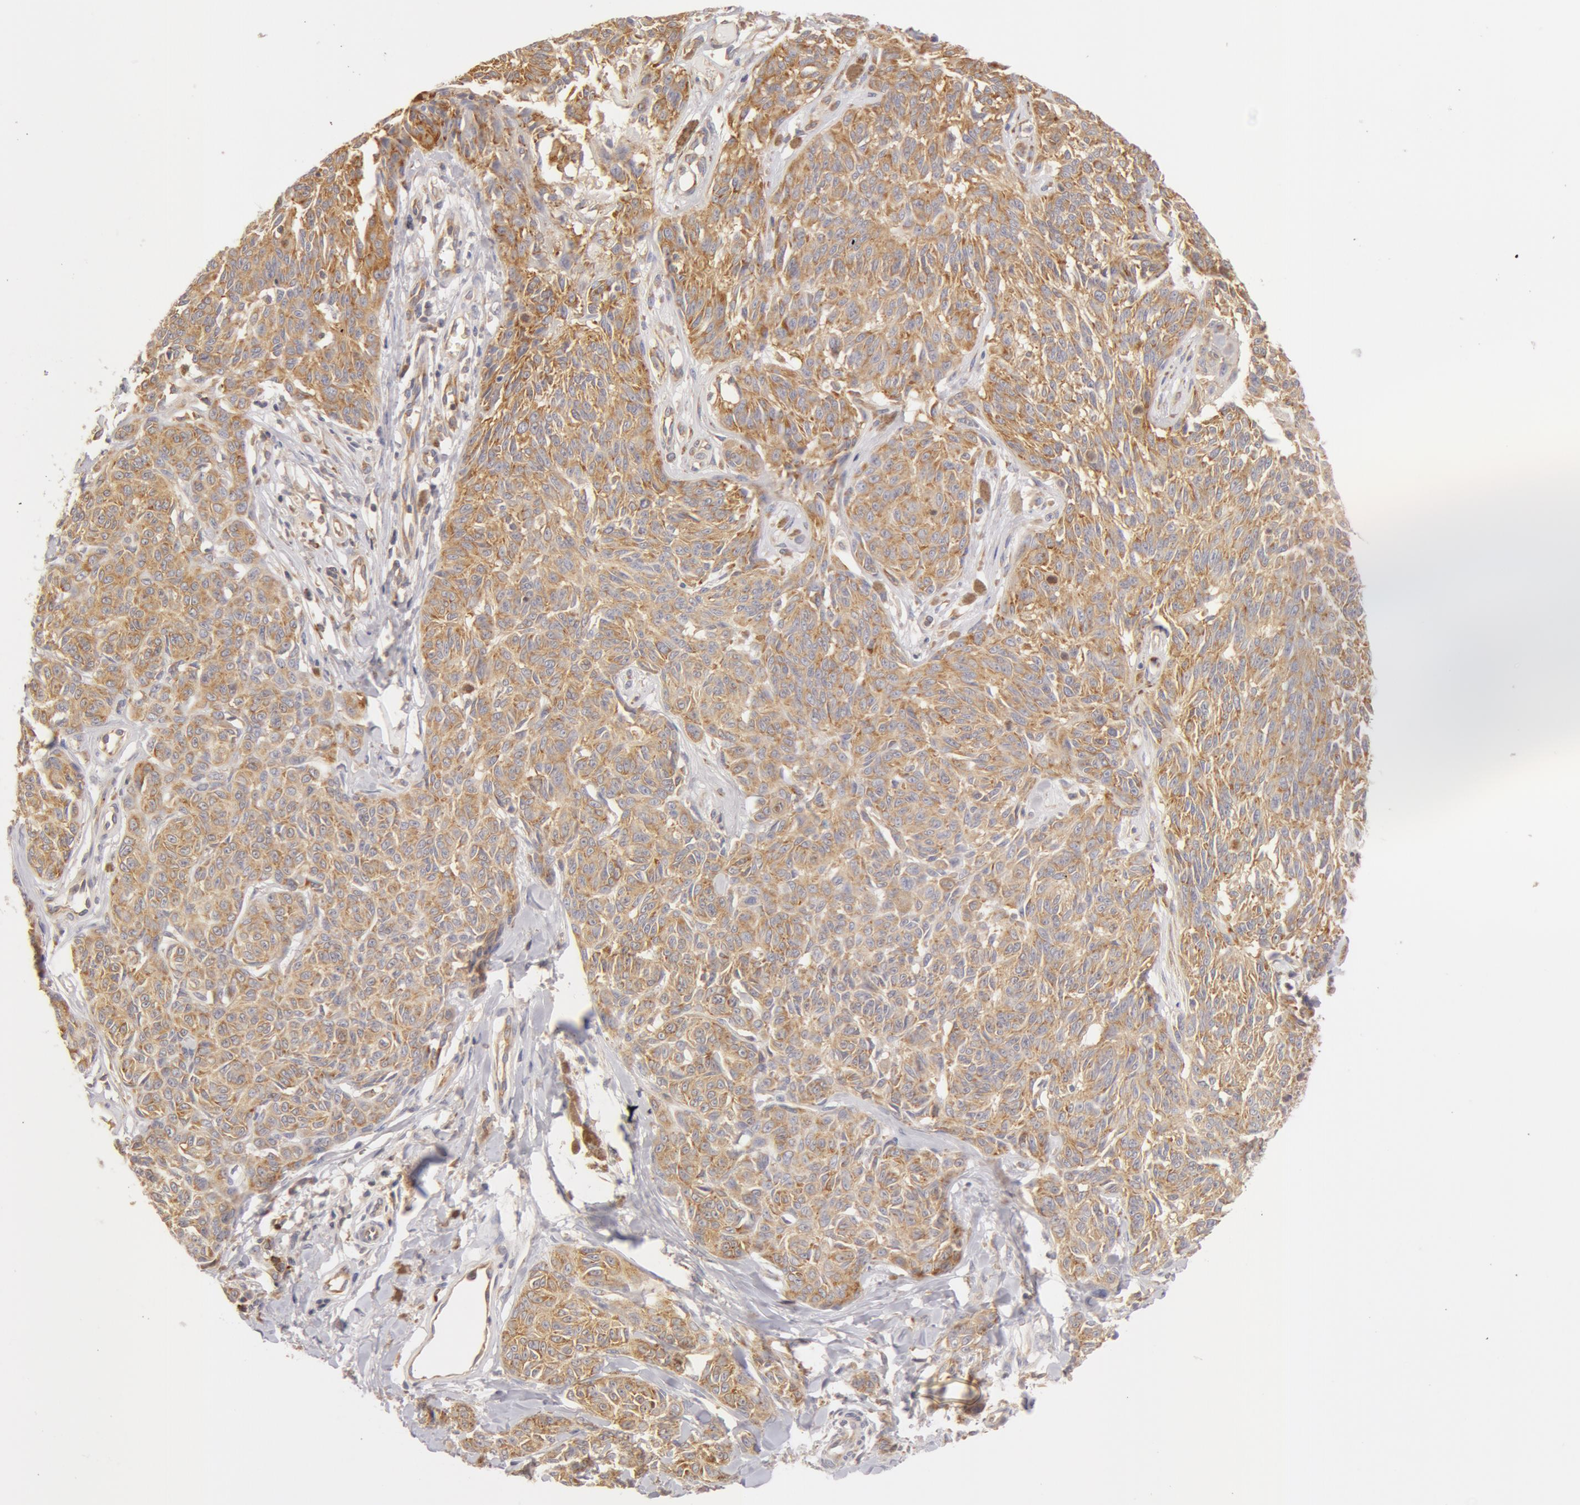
{"staining": {"intensity": "weak", "quantity": ">75%", "location": "cytoplasmic/membranous"}, "tissue": "melanoma", "cell_type": "Tumor cells", "image_type": "cancer", "snomed": [{"axis": "morphology", "description": "Malignant melanoma, NOS"}, {"axis": "topography", "description": "Skin"}], "caption": "Melanoma was stained to show a protein in brown. There is low levels of weak cytoplasmic/membranous staining in about >75% of tumor cells. (DAB (3,3'-diaminobenzidine) IHC with brightfield microscopy, high magnification).", "gene": "DDX3Y", "patient": {"sex": "female", "age": 77}}